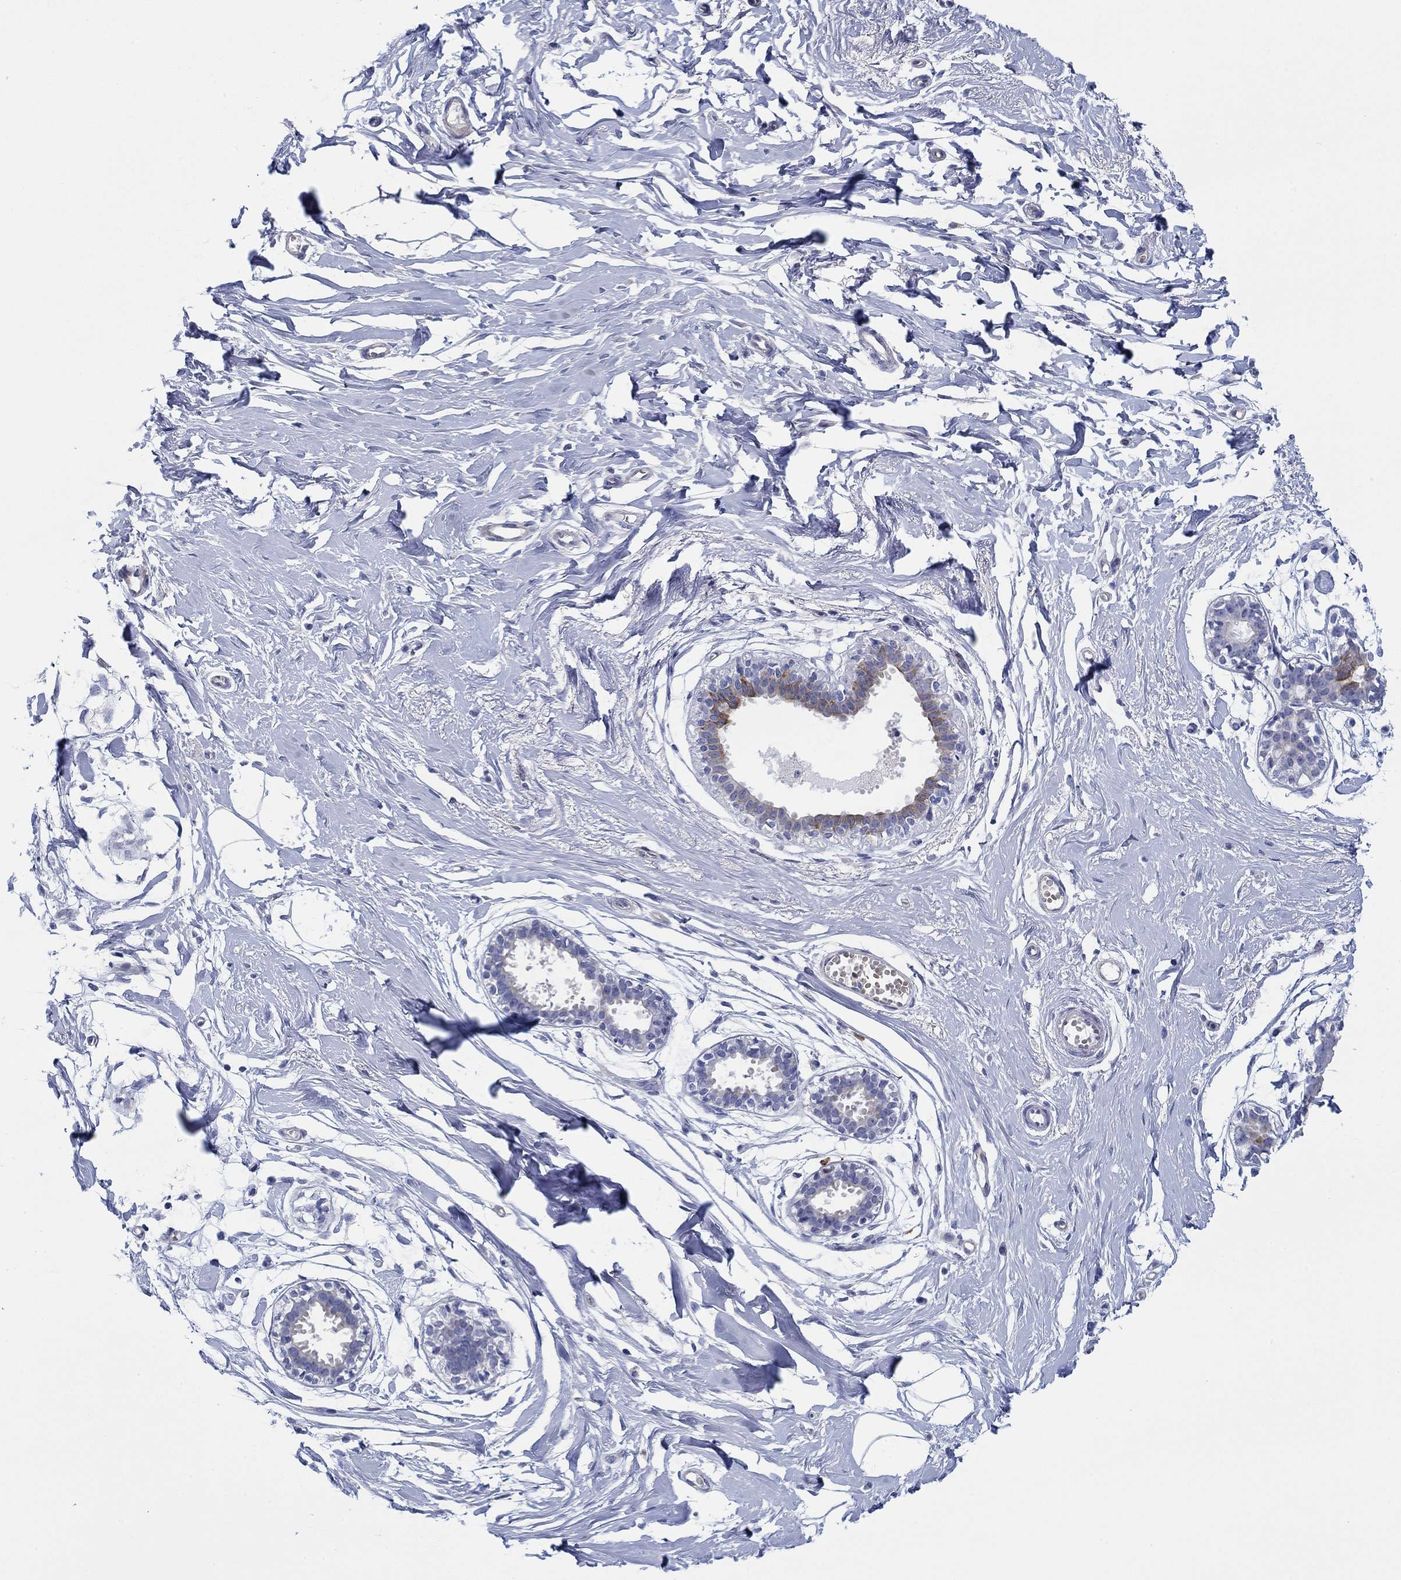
{"staining": {"intensity": "negative", "quantity": "none", "location": "none"}, "tissue": "breast", "cell_type": "Adipocytes", "image_type": "normal", "snomed": [{"axis": "morphology", "description": "Normal tissue, NOS"}, {"axis": "topography", "description": "Breast"}], "caption": "This photomicrograph is of benign breast stained with immunohistochemistry to label a protein in brown with the nuclei are counter-stained blue. There is no expression in adipocytes.", "gene": "SVEP1", "patient": {"sex": "female", "age": 49}}